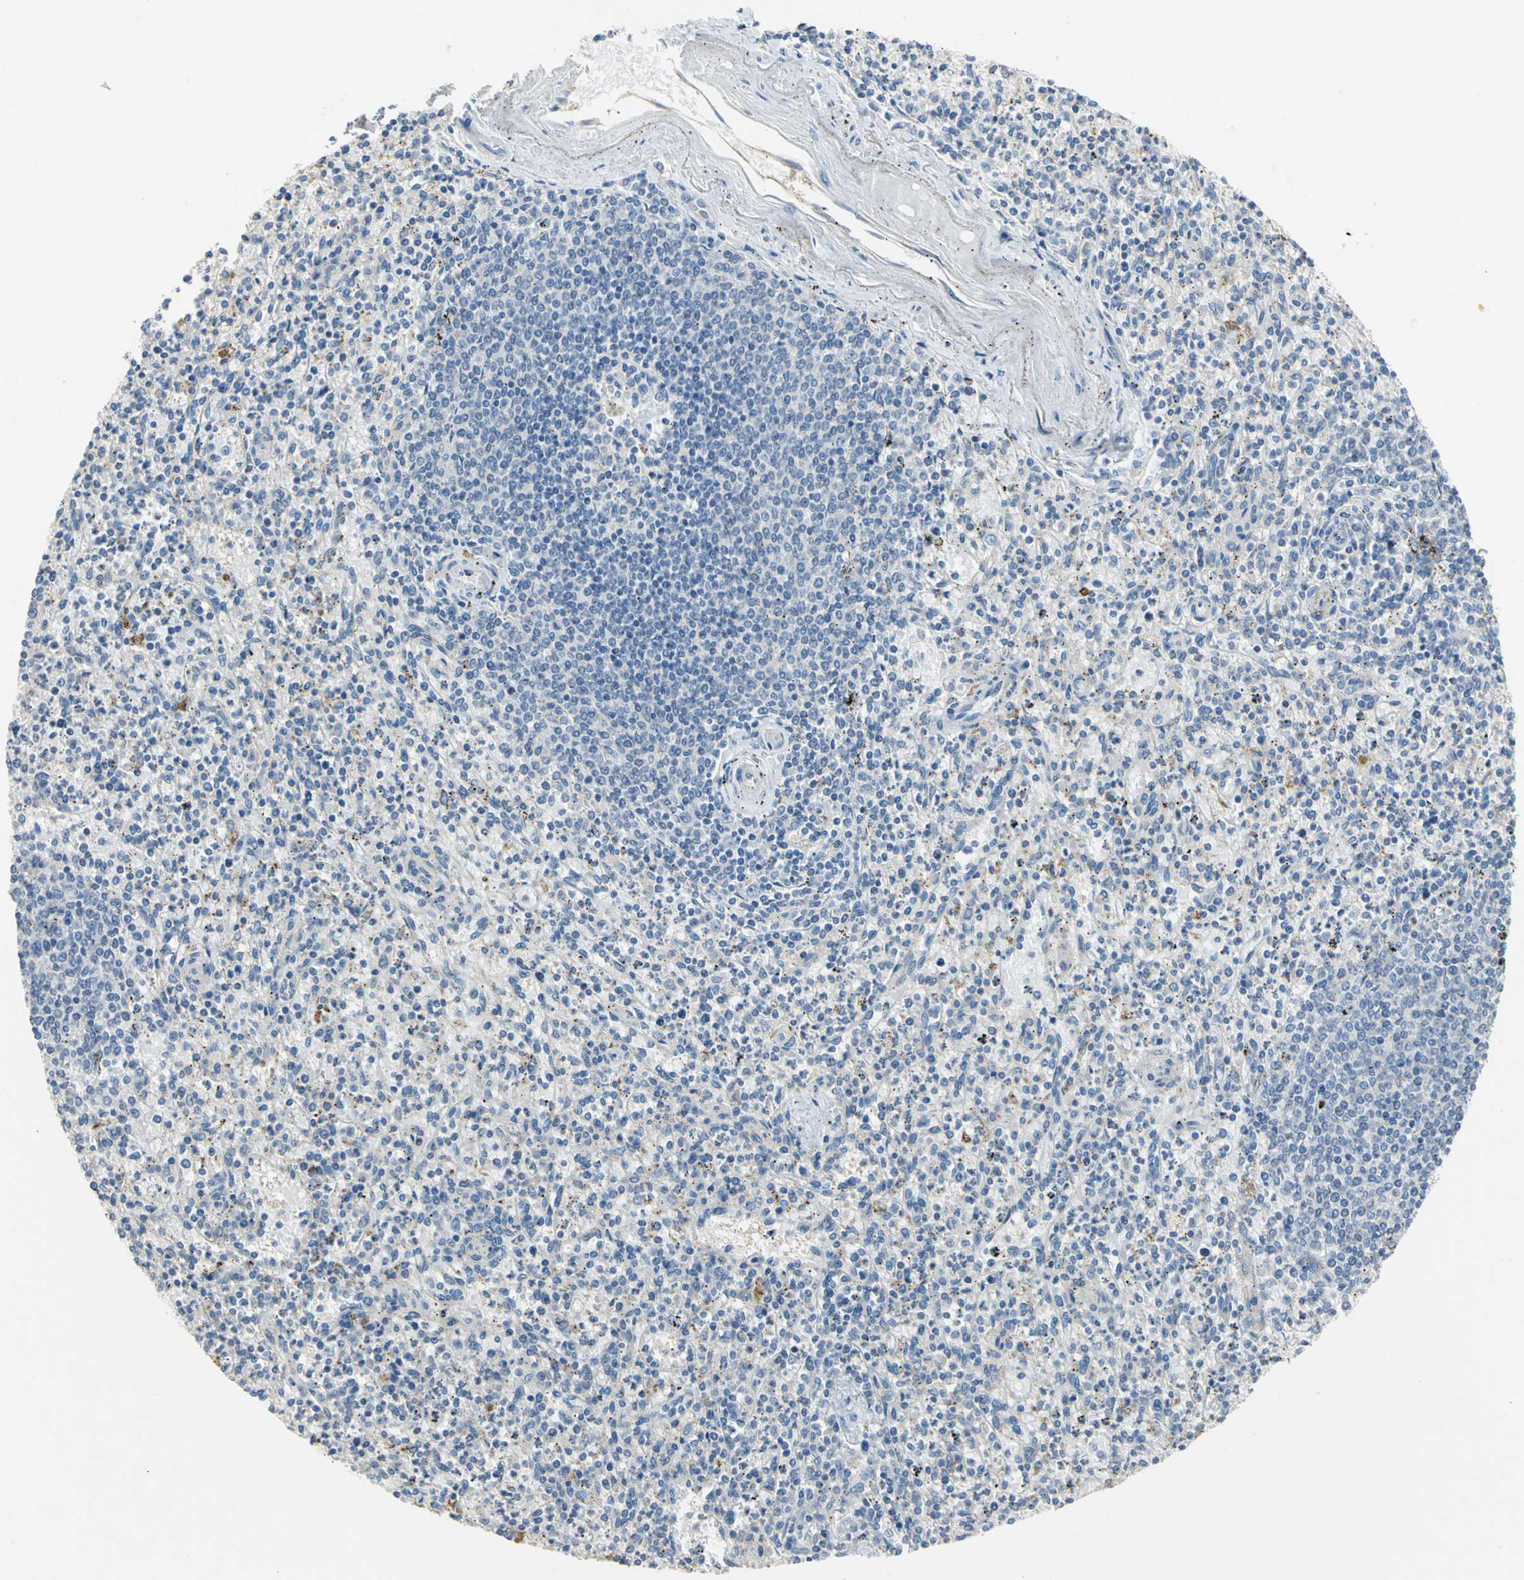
{"staining": {"intensity": "weak", "quantity": "<25%", "location": "cytoplasmic/membranous"}, "tissue": "spleen", "cell_type": "Cells in red pulp", "image_type": "normal", "snomed": [{"axis": "morphology", "description": "Normal tissue, NOS"}, {"axis": "topography", "description": "Spleen"}], "caption": "An immunohistochemistry image of benign spleen is shown. There is no staining in cells in red pulp of spleen.", "gene": "IL17RB", "patient": {"sex": "male", "age": 72}}